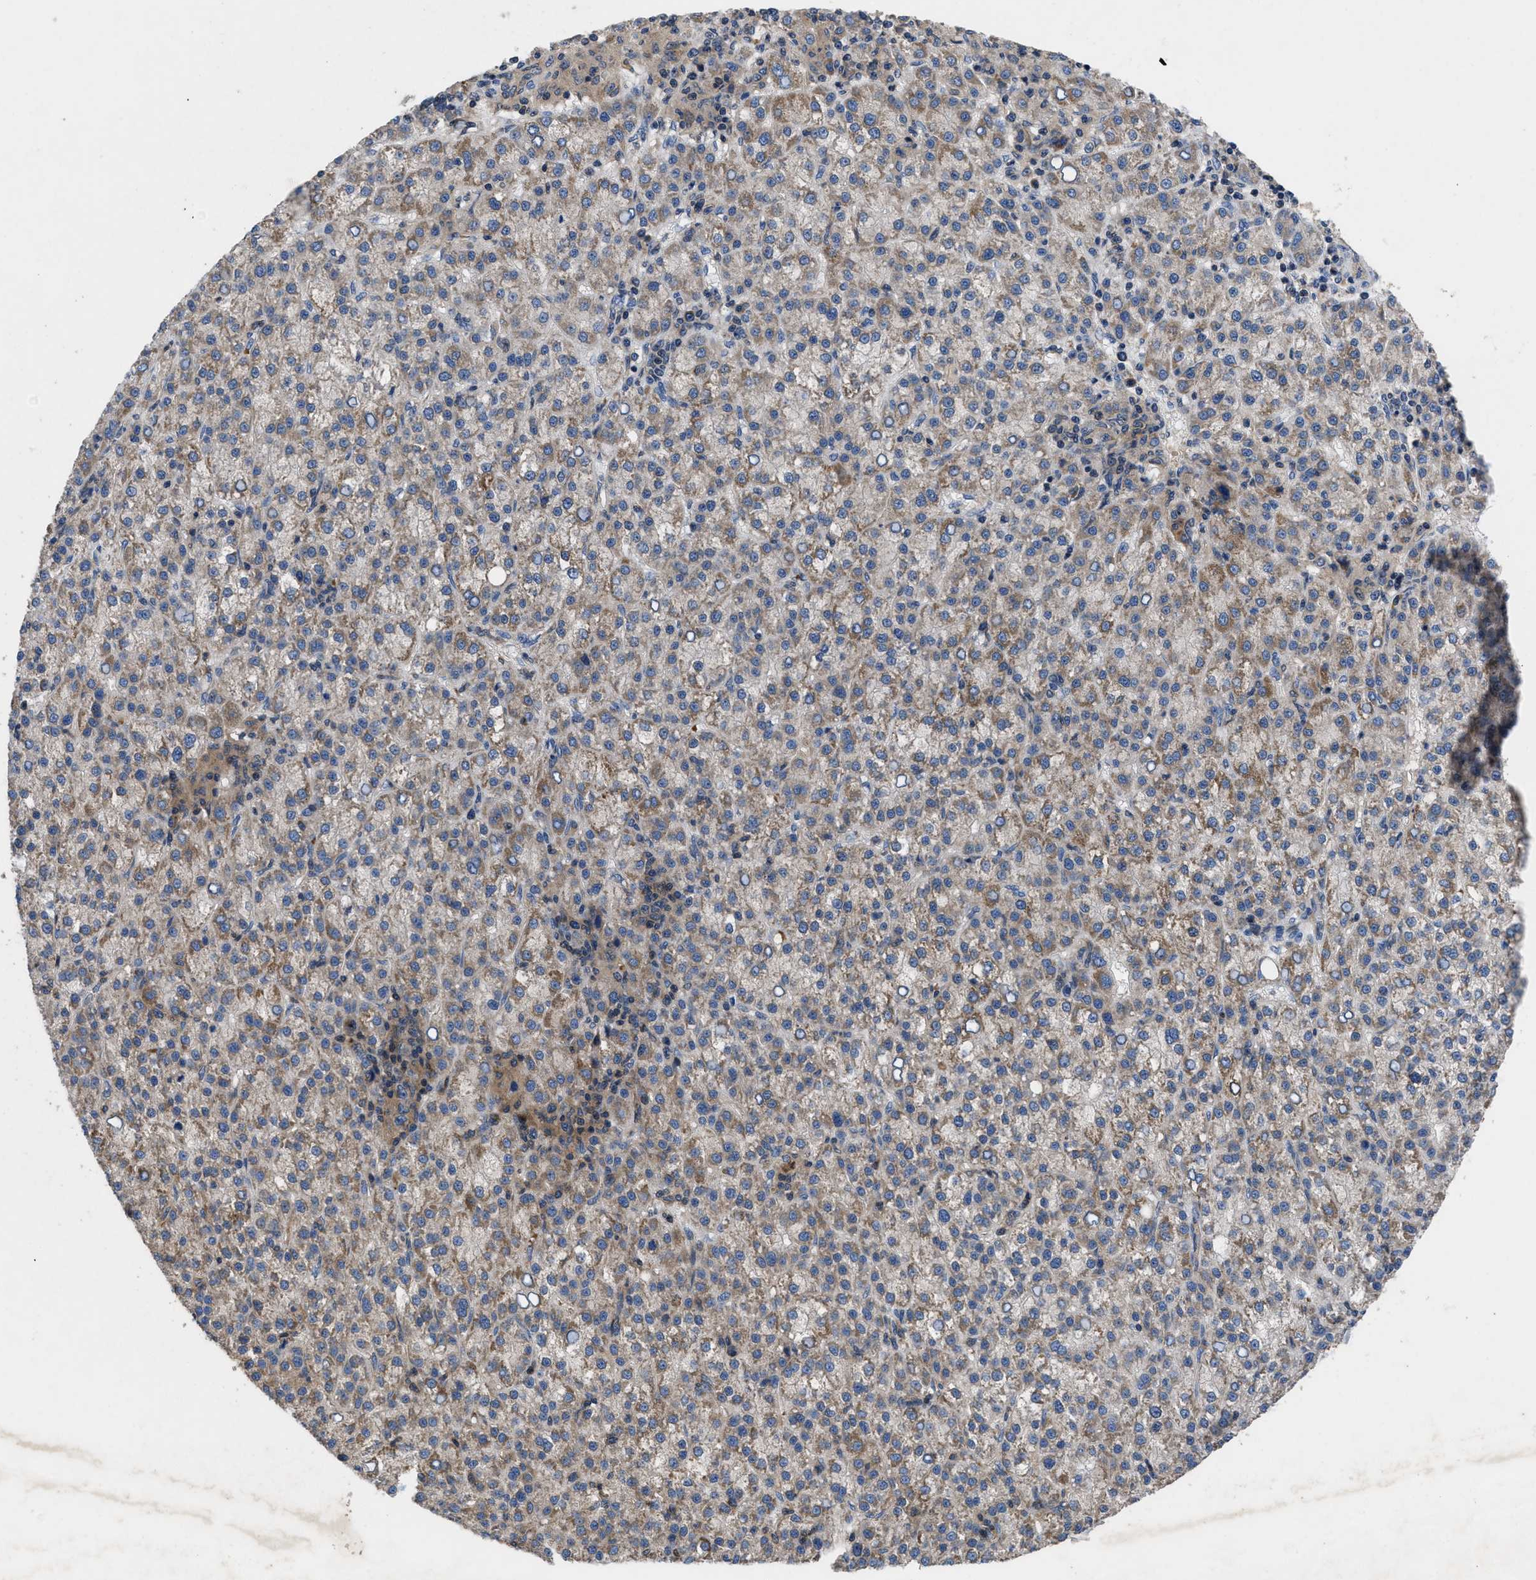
{"staining": {"intensity": "moderate", "quantity": ">75%", "location": "cytoplasmic/membranous"}, "tissue": "liver cancer", "cell_type": "Tumor cells", "image_type": "cancer", "snomed": [{"axis": "morphology", "description": "Carcinoma, Hepatocellular, NOS"}, {"axis": "topography", "description": "Liver"}], "caption": "Immunohistochemistry image of neoplastic tissue: liver cancer stained using immunohistochemistry displays medium levels of moderate protein expression localized specifically in the cytoplasmic/membranous of tumor cells, appearing as a cytoplasmic/membranous brown color.", "gene": "YBEY", "patient": {"sex": "female", "age": 58}}